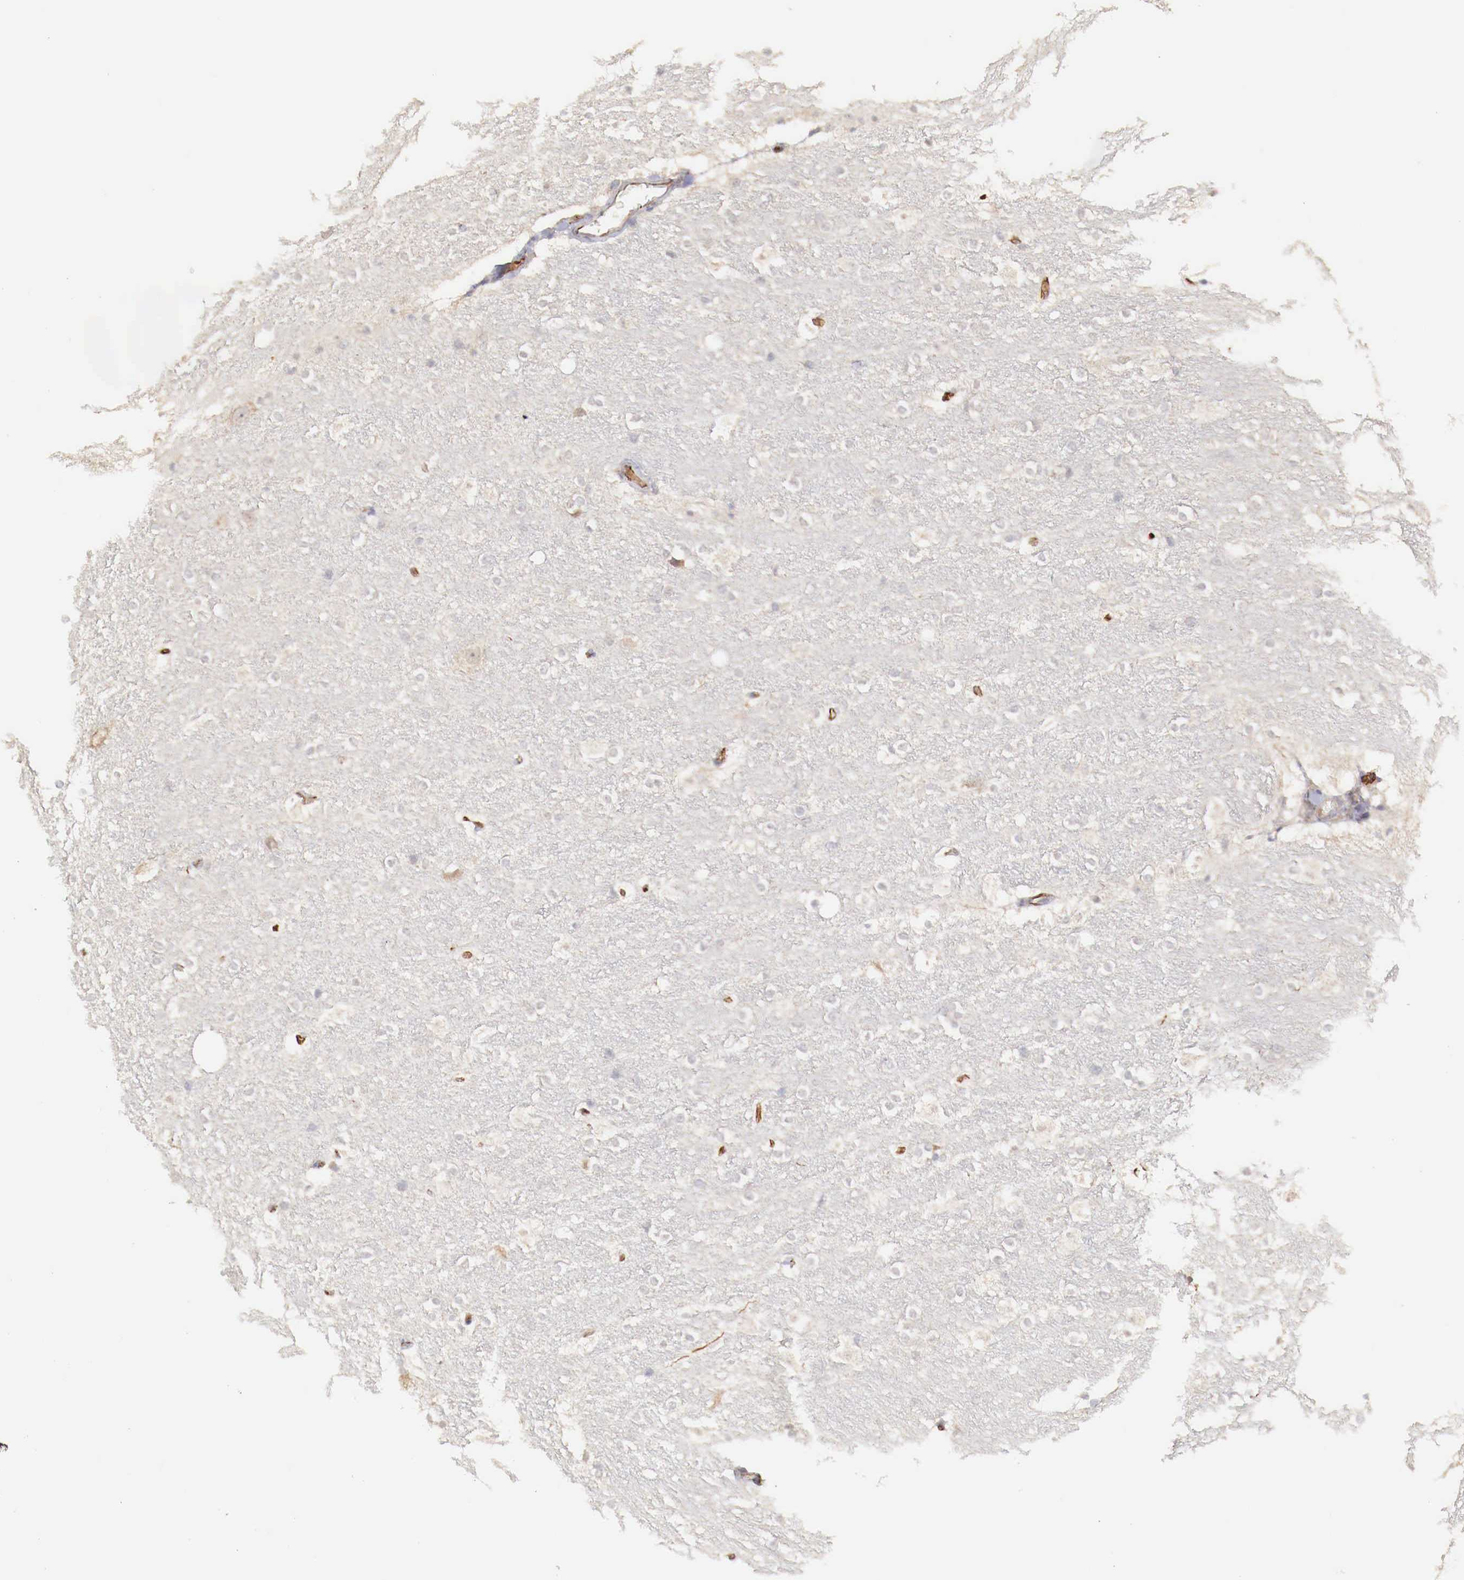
{"staining": {"intensity": "negative", "quantity": "none", "location": "none"}, "tissue": "hippocampus", "cell_type": "Glial cells", "image_type": "normal", "snomed": [{"axis": "morphology", "description": "Normal tissue, NOS"}, {"axis": "topography", "description": "Hippocampus"}], "caption": "Glial cells show no significant expression in unremarkable hippocampus. (DAB (3,3'-diaminobenzidine) immunohistochemistry (IHC) with hematoxylin counter stain).", "gene": "WT1", "patient": {"sex": "female", "age": 19}}